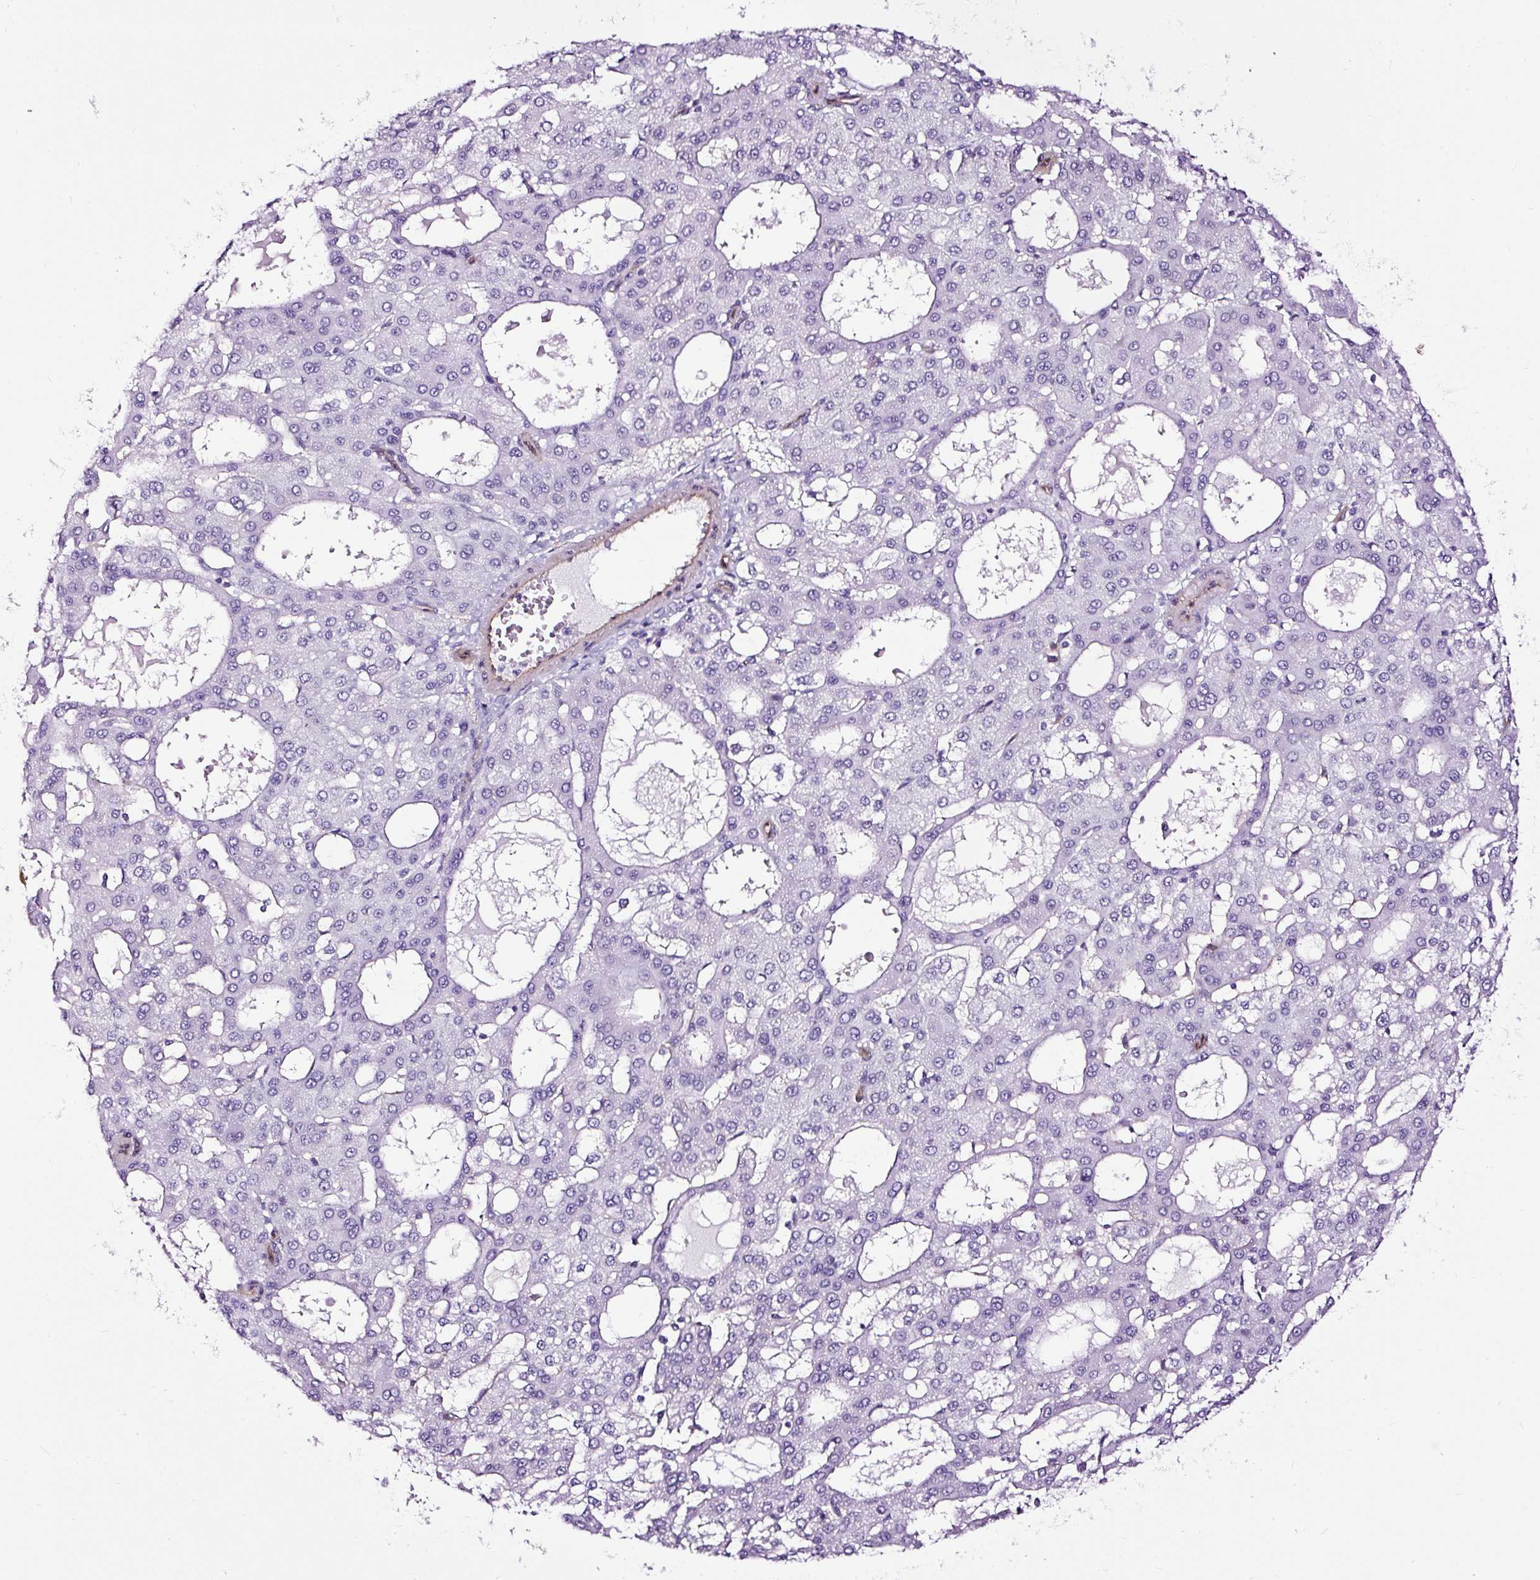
{"staining": {"intensity": "negative", "quantity": "none", "location": "none"}, "tissue": "liver cancer", "cell_type": "Tumor cells", "image_type": "cancer", "snomed": [{"axis": "morphology", "description": "Carcinoma, Hepatocellular, NOS"}, {"axis": "topography", "description": "Liver"}], "caption": "Tumor cells show no significant positivity in liver cancer (hepatocellular carcinoma).", "gene": "SLC7A8", "patient": {"sex": "male", "age": 47}}